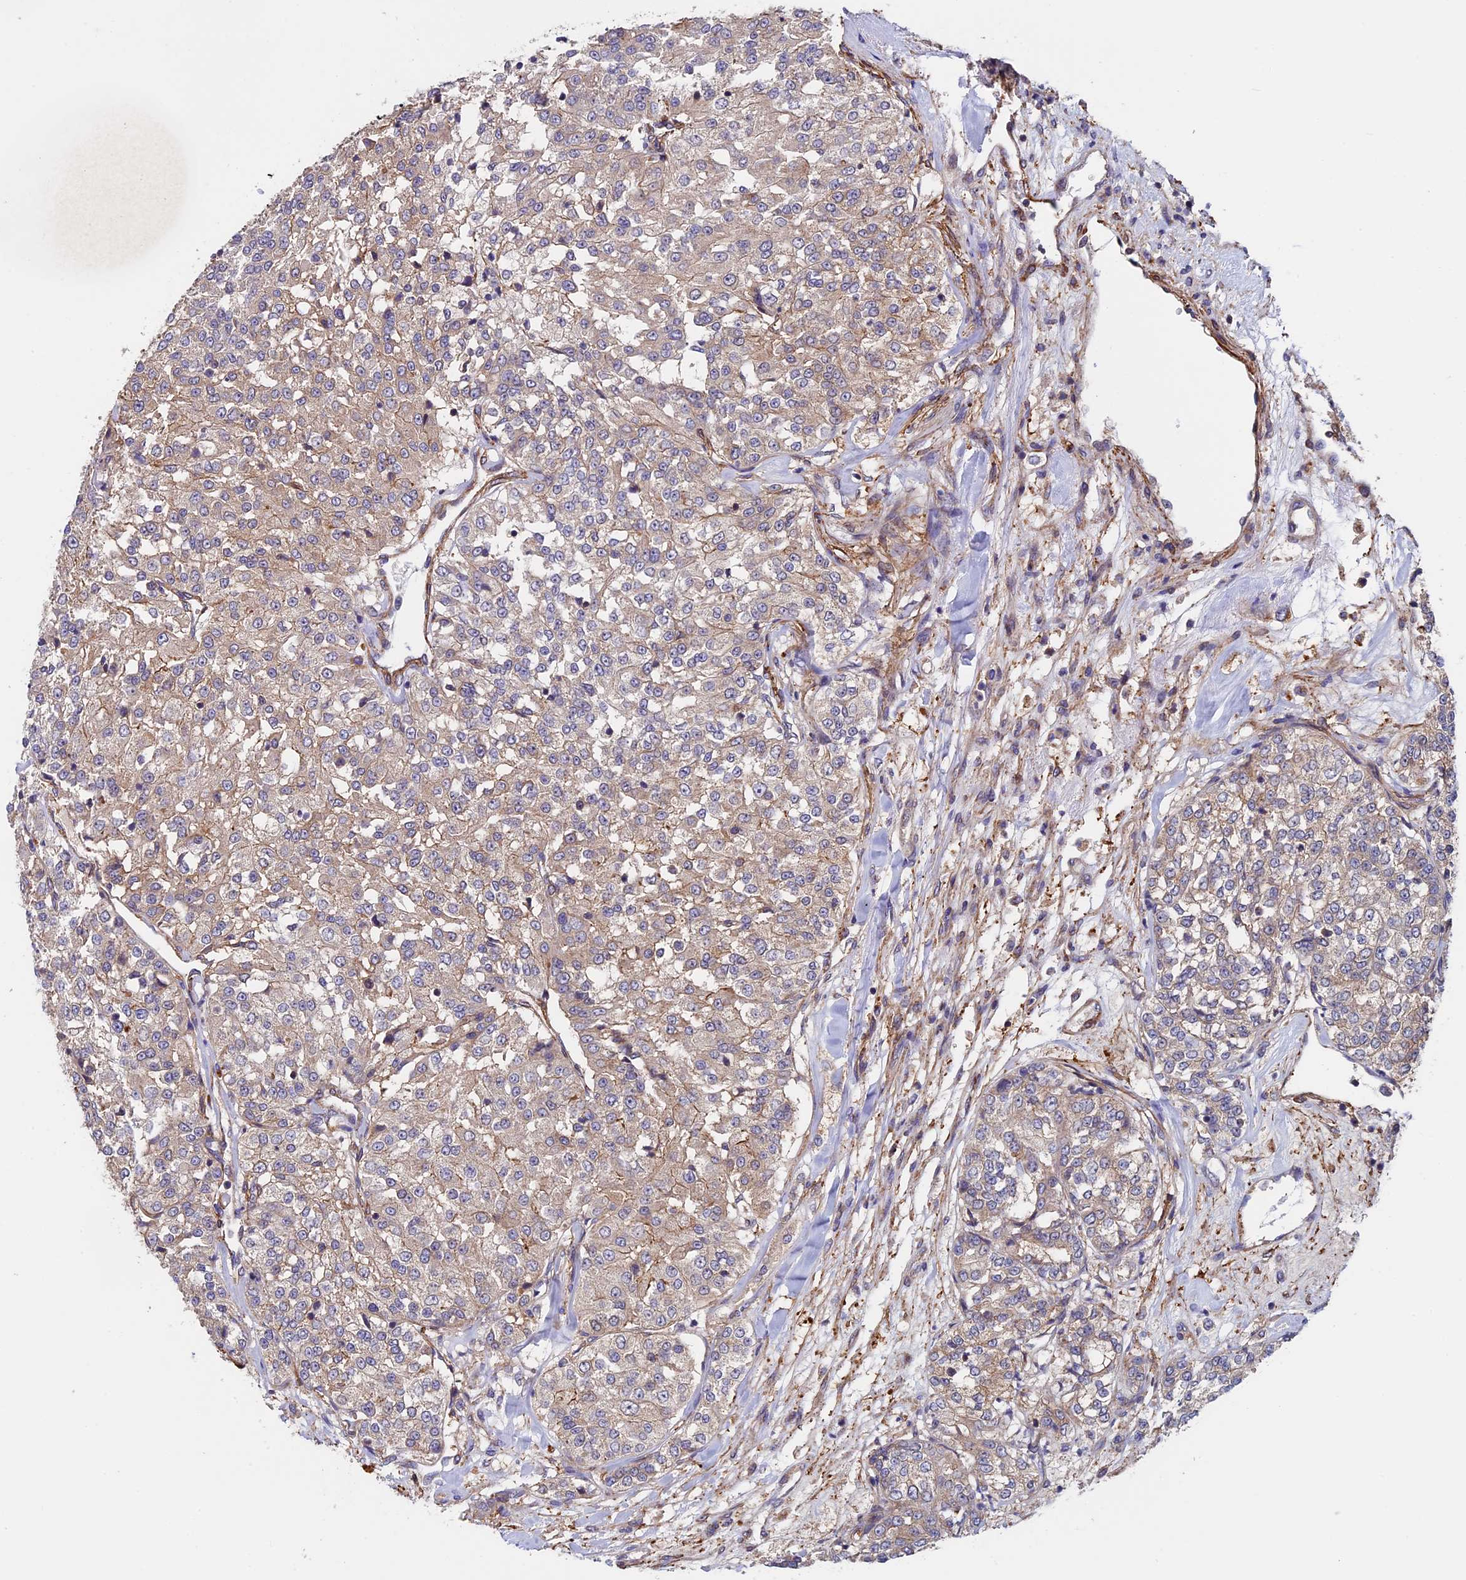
{"staining": {"intensity": "weak", "quantity": "25%-75%", "location": "cytoplasmic/membranous"}, "tissue": "renal cancer", "cell_type": "Tumor cells", "image_type": "cancer", "snomed": [{"axis": "morphology", "description": "Adenocarcinoma, NOS"}, {"axis": "topography", "description": "Kidney"}], "caption": "IHC photomicrograph of neoplastic tissue: human renal adenocarcinoma stained using IHC exhibits low levels of weak protein expression localized specifically in the cytoplasmic/membranous of tumor cells, appearing as a cytoplasmic/membranous brown color.", "gene": "SLC9A5", "patient": {"sex": "female", "age": 63}}